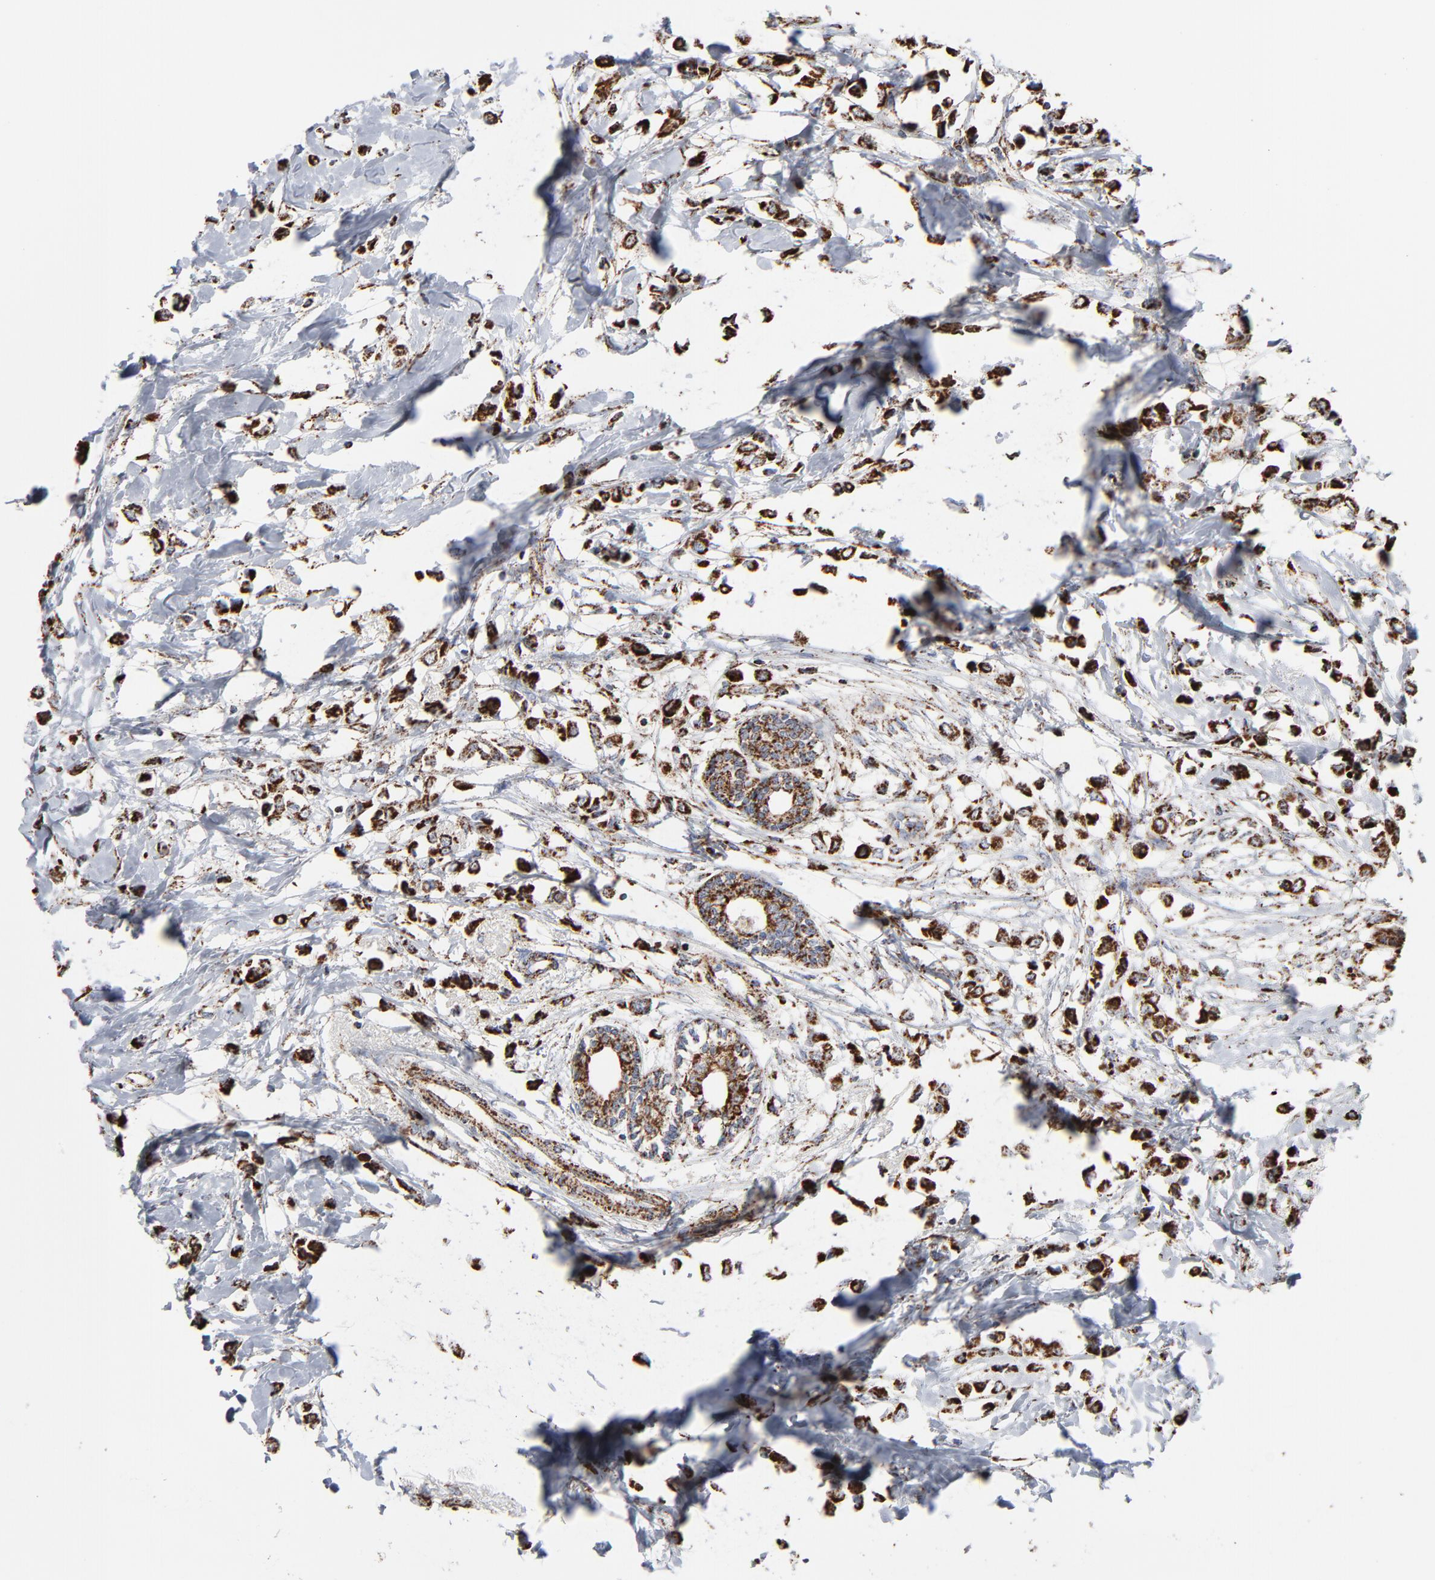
{"staining": {"intensity": "strong", "quantity": ">75%", "location": "cytoplasmic/membranous"}, "tissue": "breast cancer", "cell_type": "Tumor cells", "image_type": "cancer", "snomed": [{"axis": "morphology", "description": "Lobular carcinoma"}, {"axis": "topography", "description": "Breast"}], "caption": "Tumor cells demonstrate high levels of strong cytoplasmic/membranous positivity in about >75% of cells in breast cancer (lobular carcinoma).", "gene": "UQCRC1", "patient": {"sex": "female", "age": 51}}